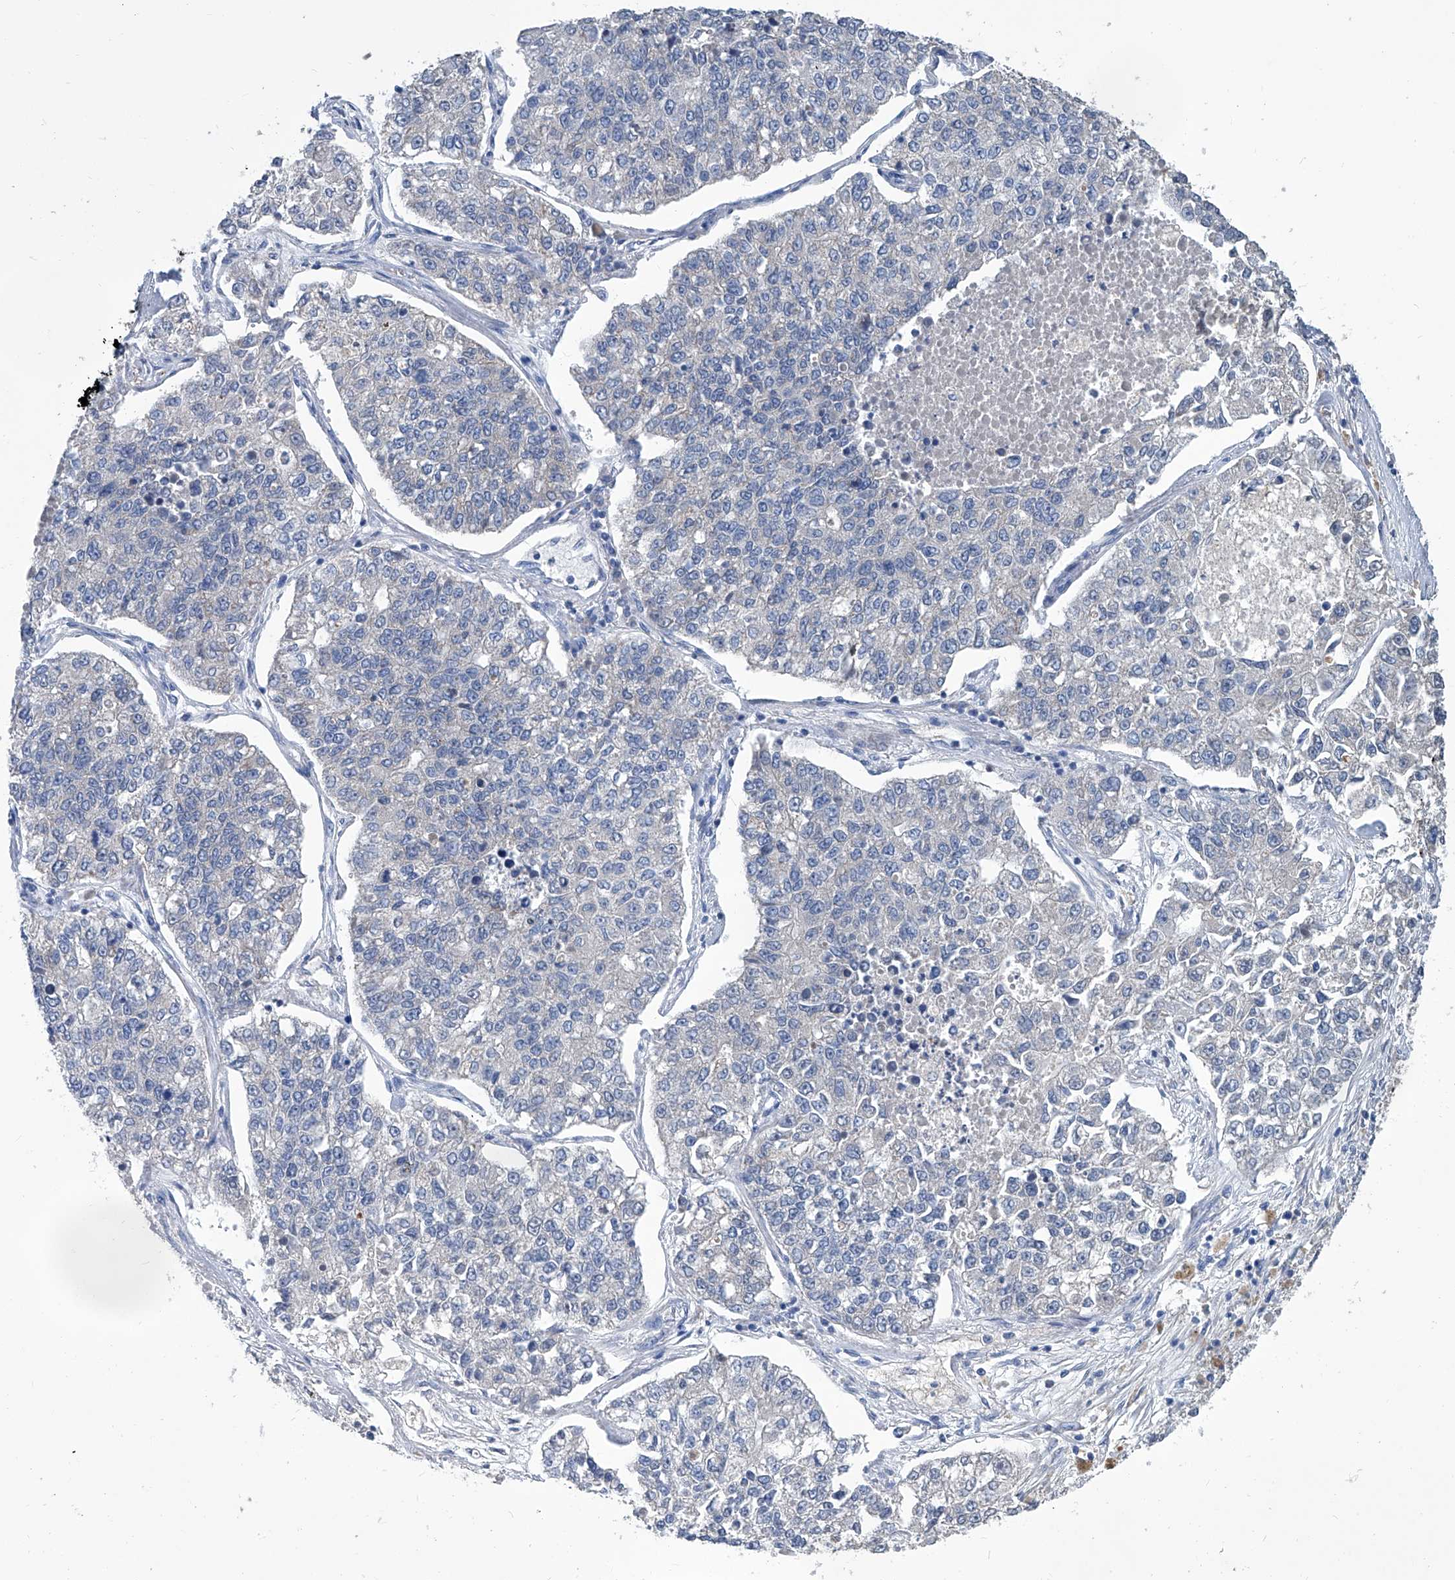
{"staining": {"intensity": "negative", "quantity": "none", "location": "none"}, "tissue": "lung cancer", "cell_type": "Tumor cells", "image_type": "cancer", "snomed": [{"axis": "morphology", "description": "Adenocarcinoma, NOS"}, {"axis": "topography", "description": "Lung"}], "caption": "DAB immunohistochemical staining of lung cancer (adenocarcinoma) demonstrates no significant expression in tumor cells.", "gene": "MTARC1", "patient": {"sex": "male", "age": 49}}